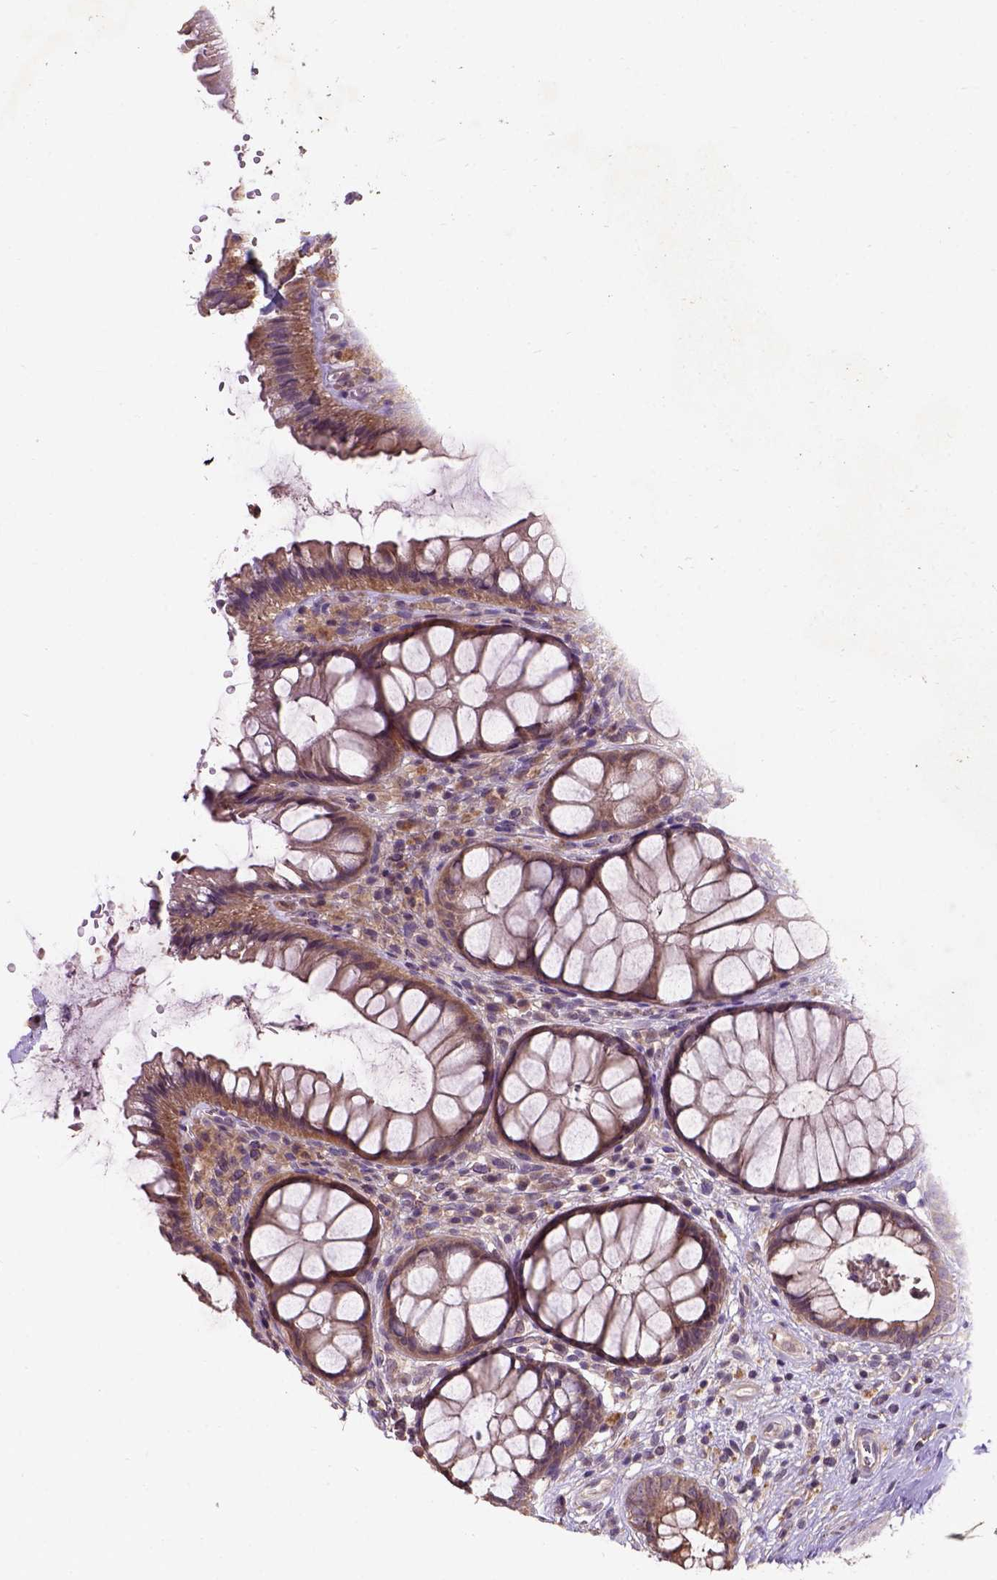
{"staining": {"intensity": "moderate", "quantity": ">75%", "location": "cytoplasmic/membranous"}, "tissue": "rectum", "cell_type": "Glandular cells", "image_type": "normal", "snomed": [{"axis": "morphology", "description": "Normal tissue, NOS"}, {"axis": "topography", "description": "Smooth muscle"}, {"axis": "topography", "description": "Rectum"}], "caption": "Rectum stained for a protein shows moderate cytoplasmic/membranous positivity in glandular cells. The staining was performed using DAB (3,3'-diaminobenzidine), with brown indicating positive protein expression. Nuclei are stained blue with hematoxylin.", "gene": "KBTBD8", "patient": {"sex": "male", "age": 53}}